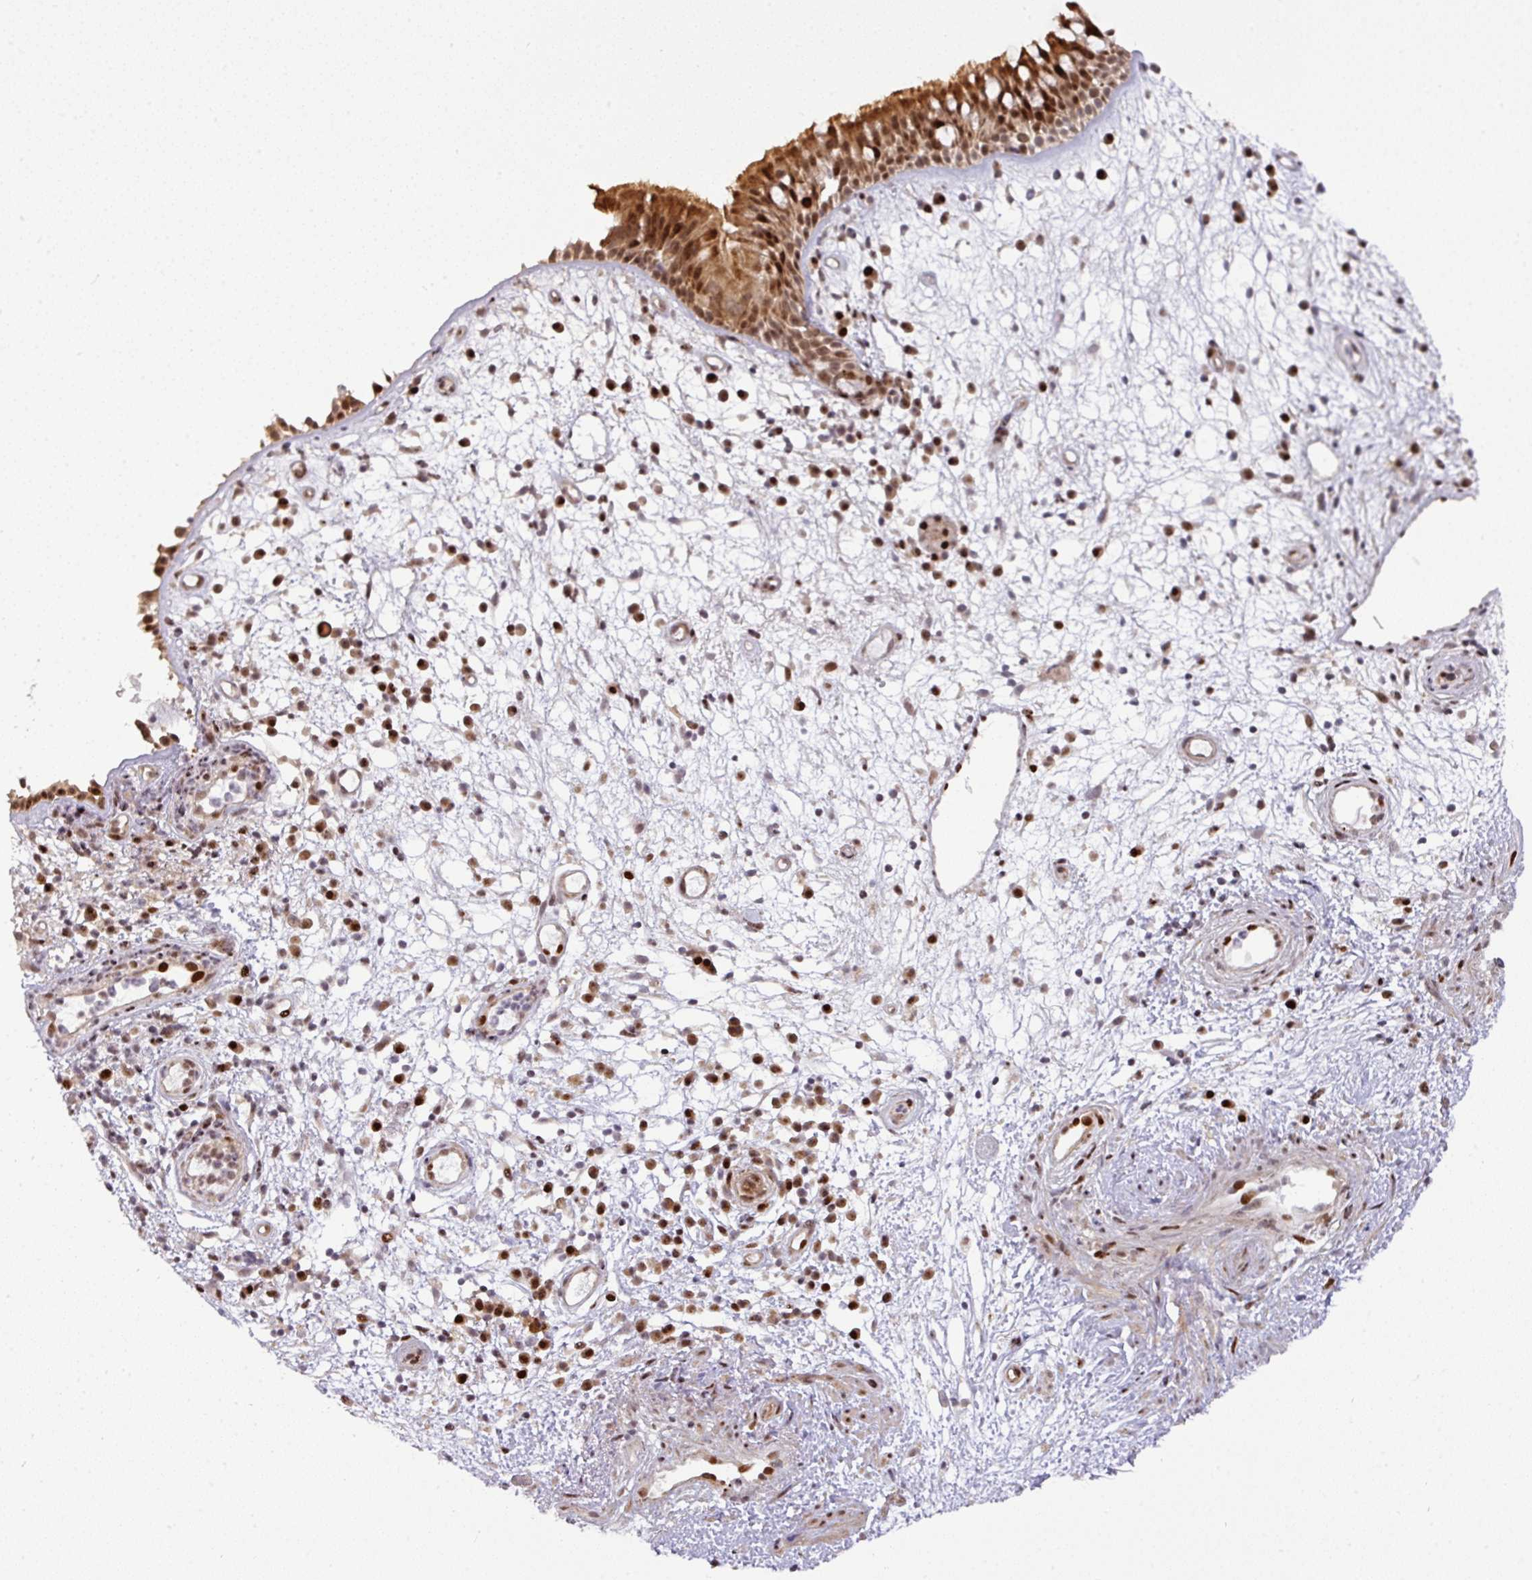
{"staining": {"intensity": "strong", "quantity": ">75%", "location": "cytoplasmic/membranous,nuclear"}, "tissue": "nasopharynx", "cell_type": "Respiratory epithelial cells", "image_type": "normal", "snomed": [{"axis": "morphology", "description": "Normal tissue, NOS"}, {"axis": "morphology", "description": "Inflammation, NOS"}, {"axis": "topography", "description": "Nasopharynx"}], "caption": "Protein staining by IHC demonstrates strong cytoplasmic/membranous,nuclear positivity in about >75% of respiratory epithelial cells in benign nasopharynx.", "gene": "MYSM1", "patient": {"sex": "male", "age": 54}}